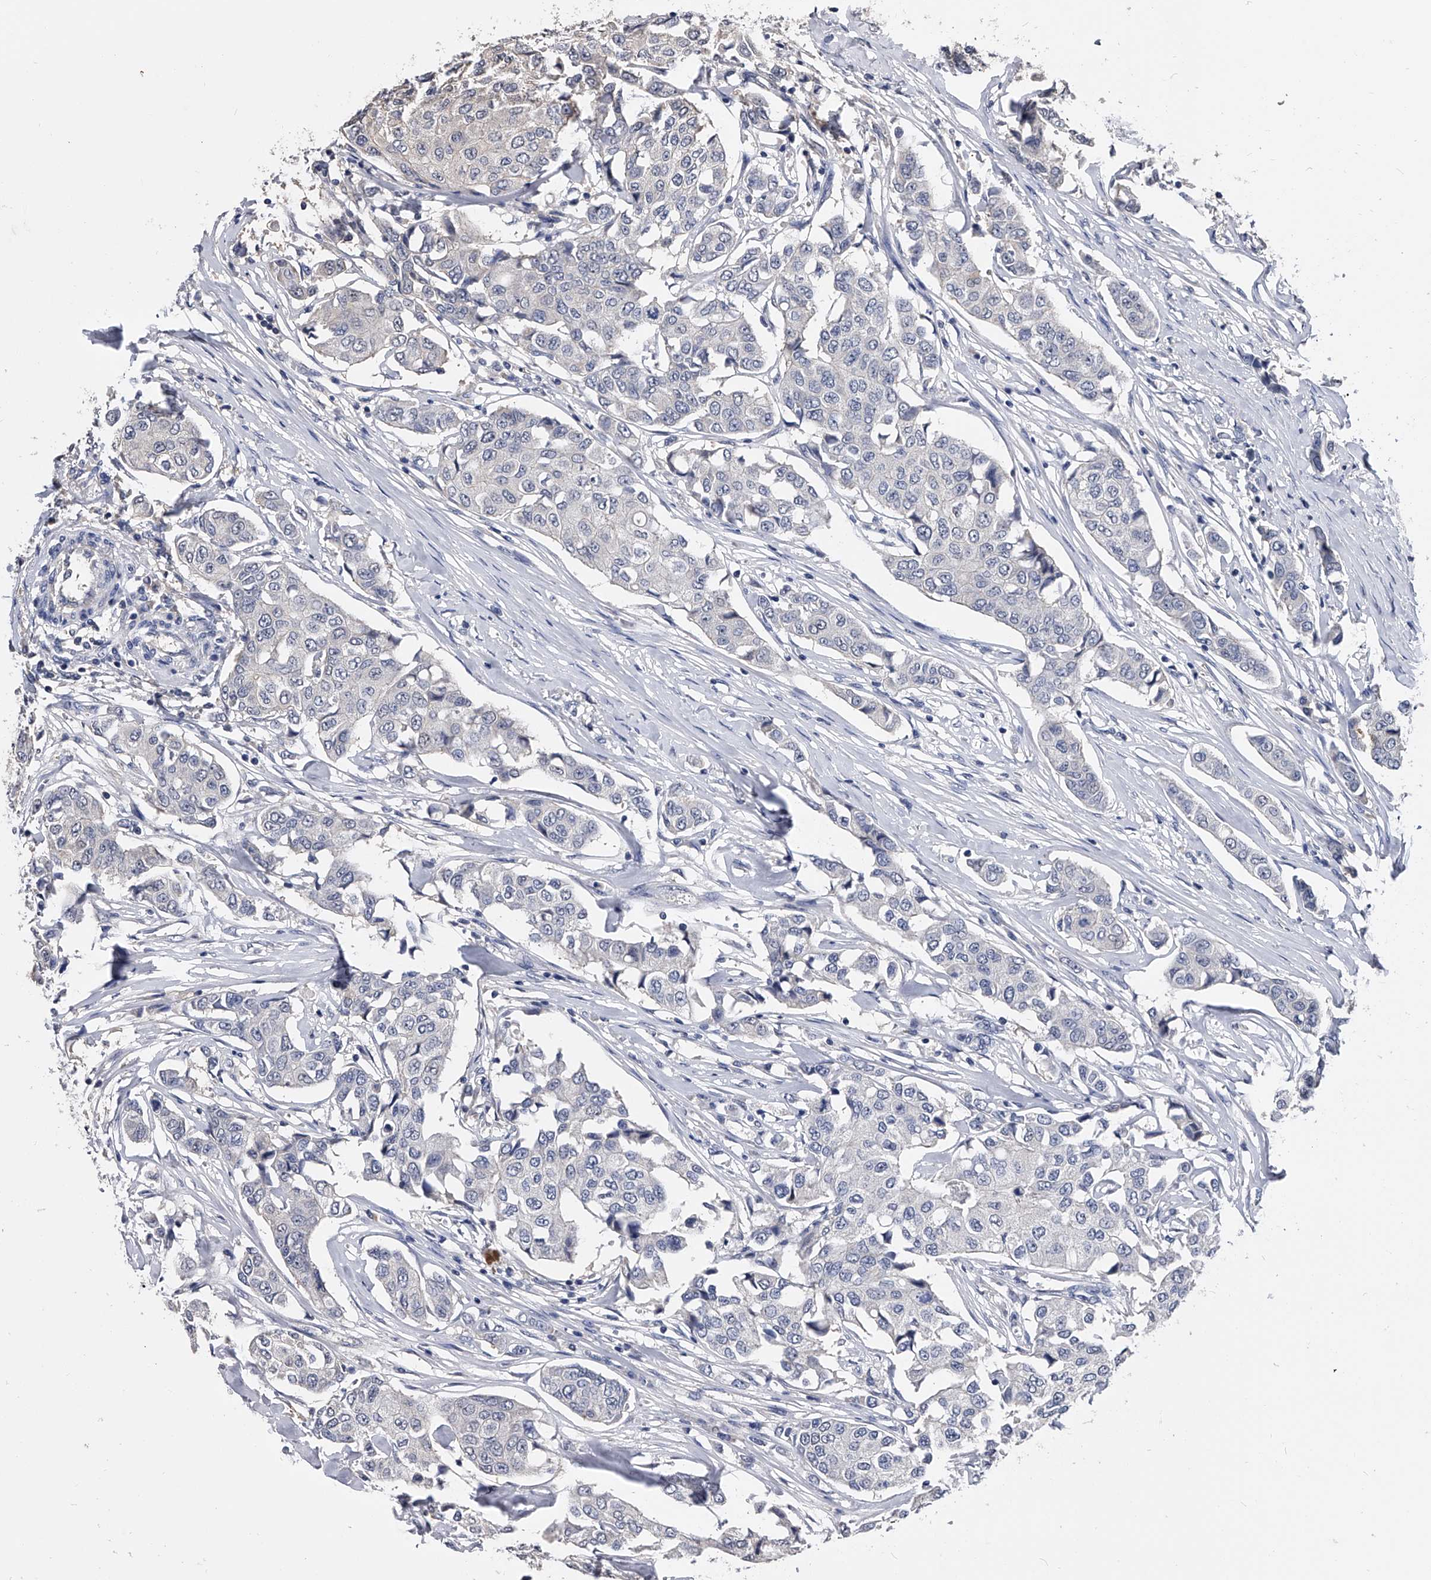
{"staining": {"intensity": "negative", "quantity": "none", "location": "none"}, "tissue": "breast cancer", "cell_type": "Tumor cells", "image_type": "cancer", "snomed": [{"axis": "morphology", "description": "Duct carcinoma"}, {"axis": "topography", "description": "Breast"}], "caption": "This image is of breast infiltrating ductal carcinoma stained with immunohistochemistry to label a protein in brown with the nuclei are counter-stained blue. There is no expression in tumor cells. (DAB IHC with hematoxylin counter stain).", "gene": "EFCAB7", "patient": {"sex": "female", "age": 80}}